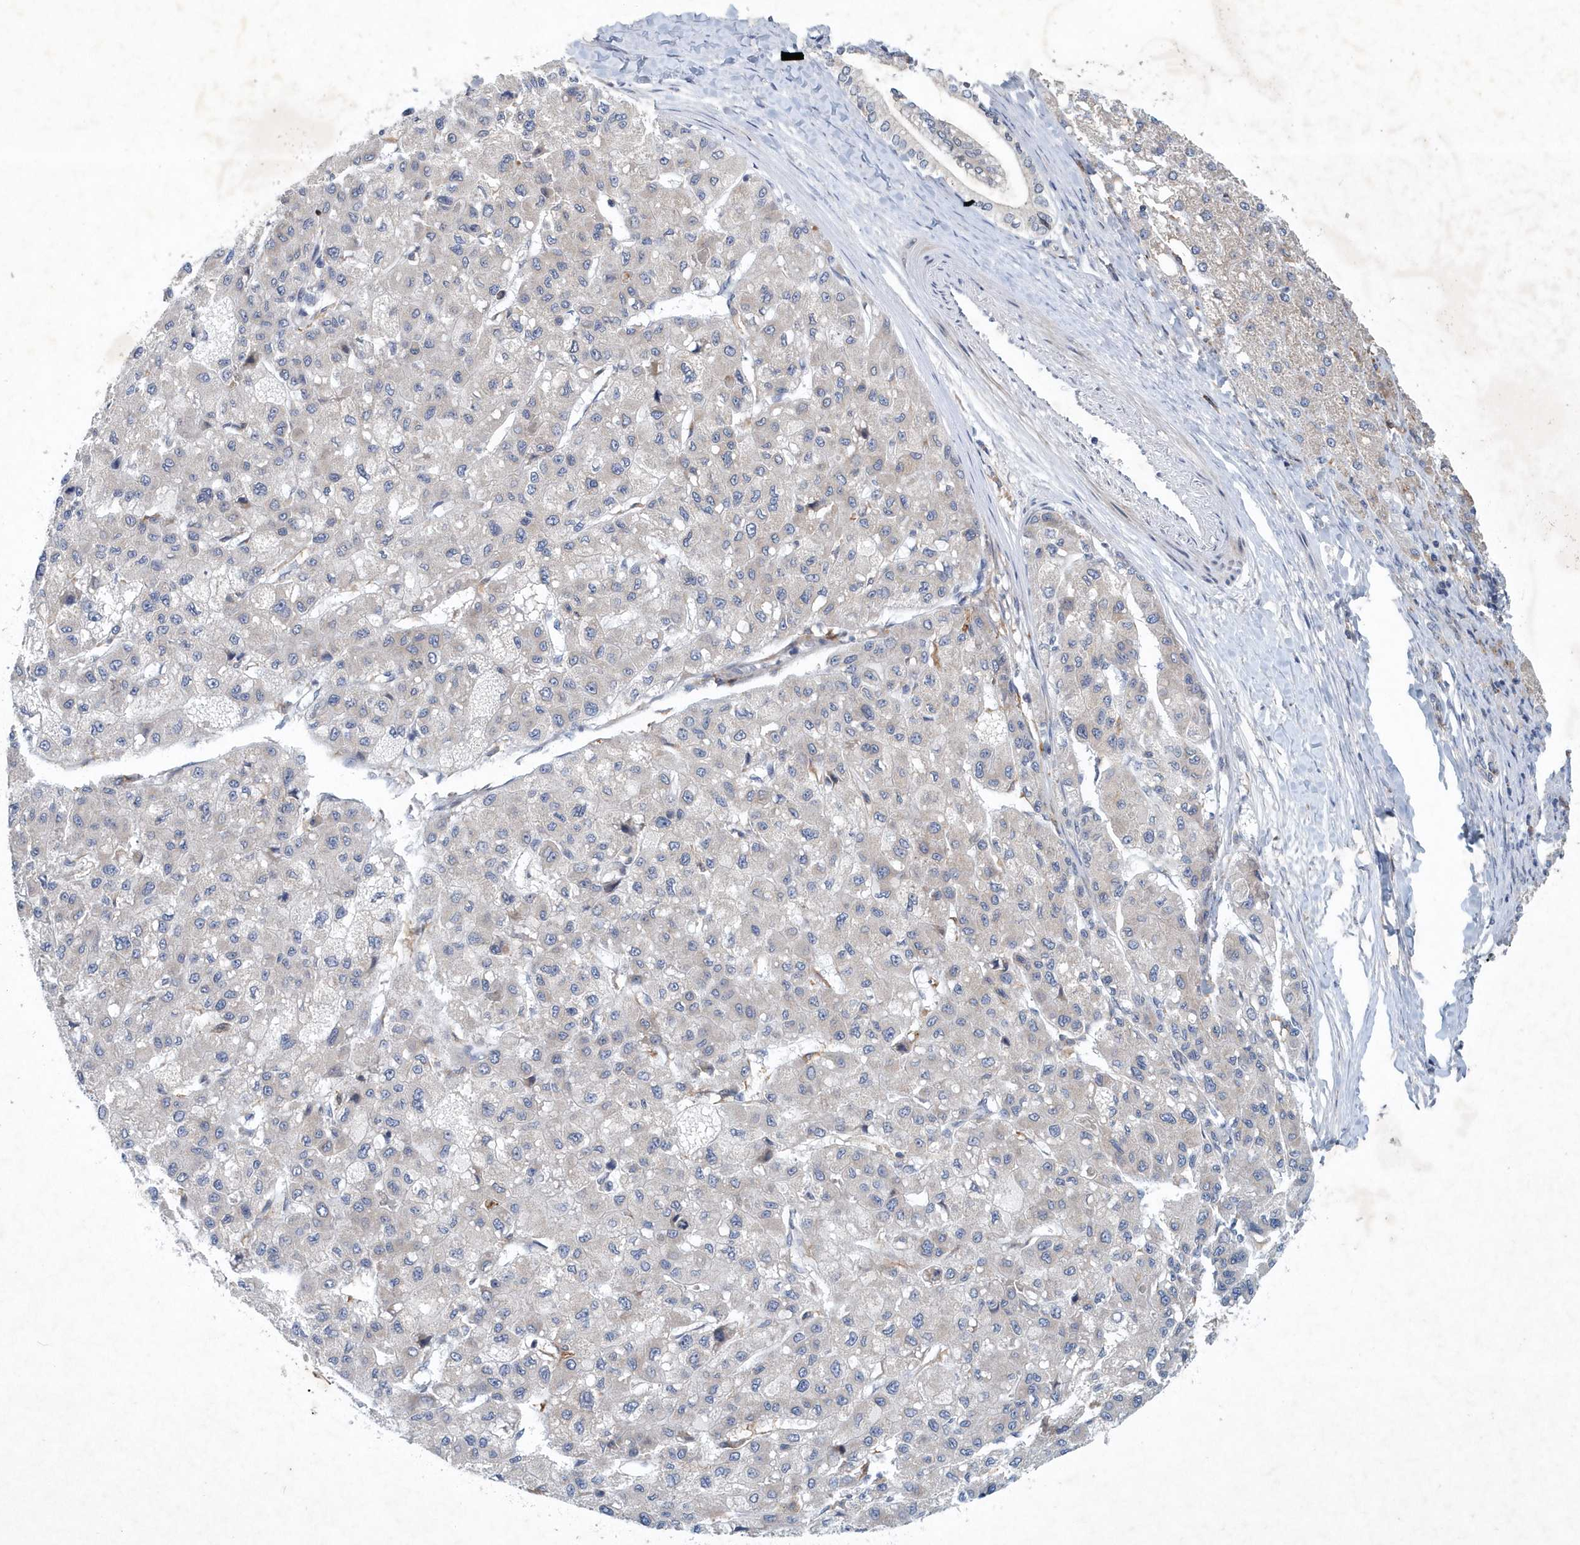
{"staining": {"intensity": "negative", "quantity": "none", "location": "none"}, "tissue": "liver cancer", "cell_type": "Tumor cells", "image_type": "cancer", "snomed": [{"axis": "morphology", "description": "Carcinoma, Hepatocellular, NOS"}, {"axis": "topography", "description": "Liver"}], "caption": "Liver cancer (hepatocellular carcinoma) stained for a protein using IHC demonstrates no staining tumor cells.", "gene": "P2RY10", "patient": {"sex": "male", "age": 80}}